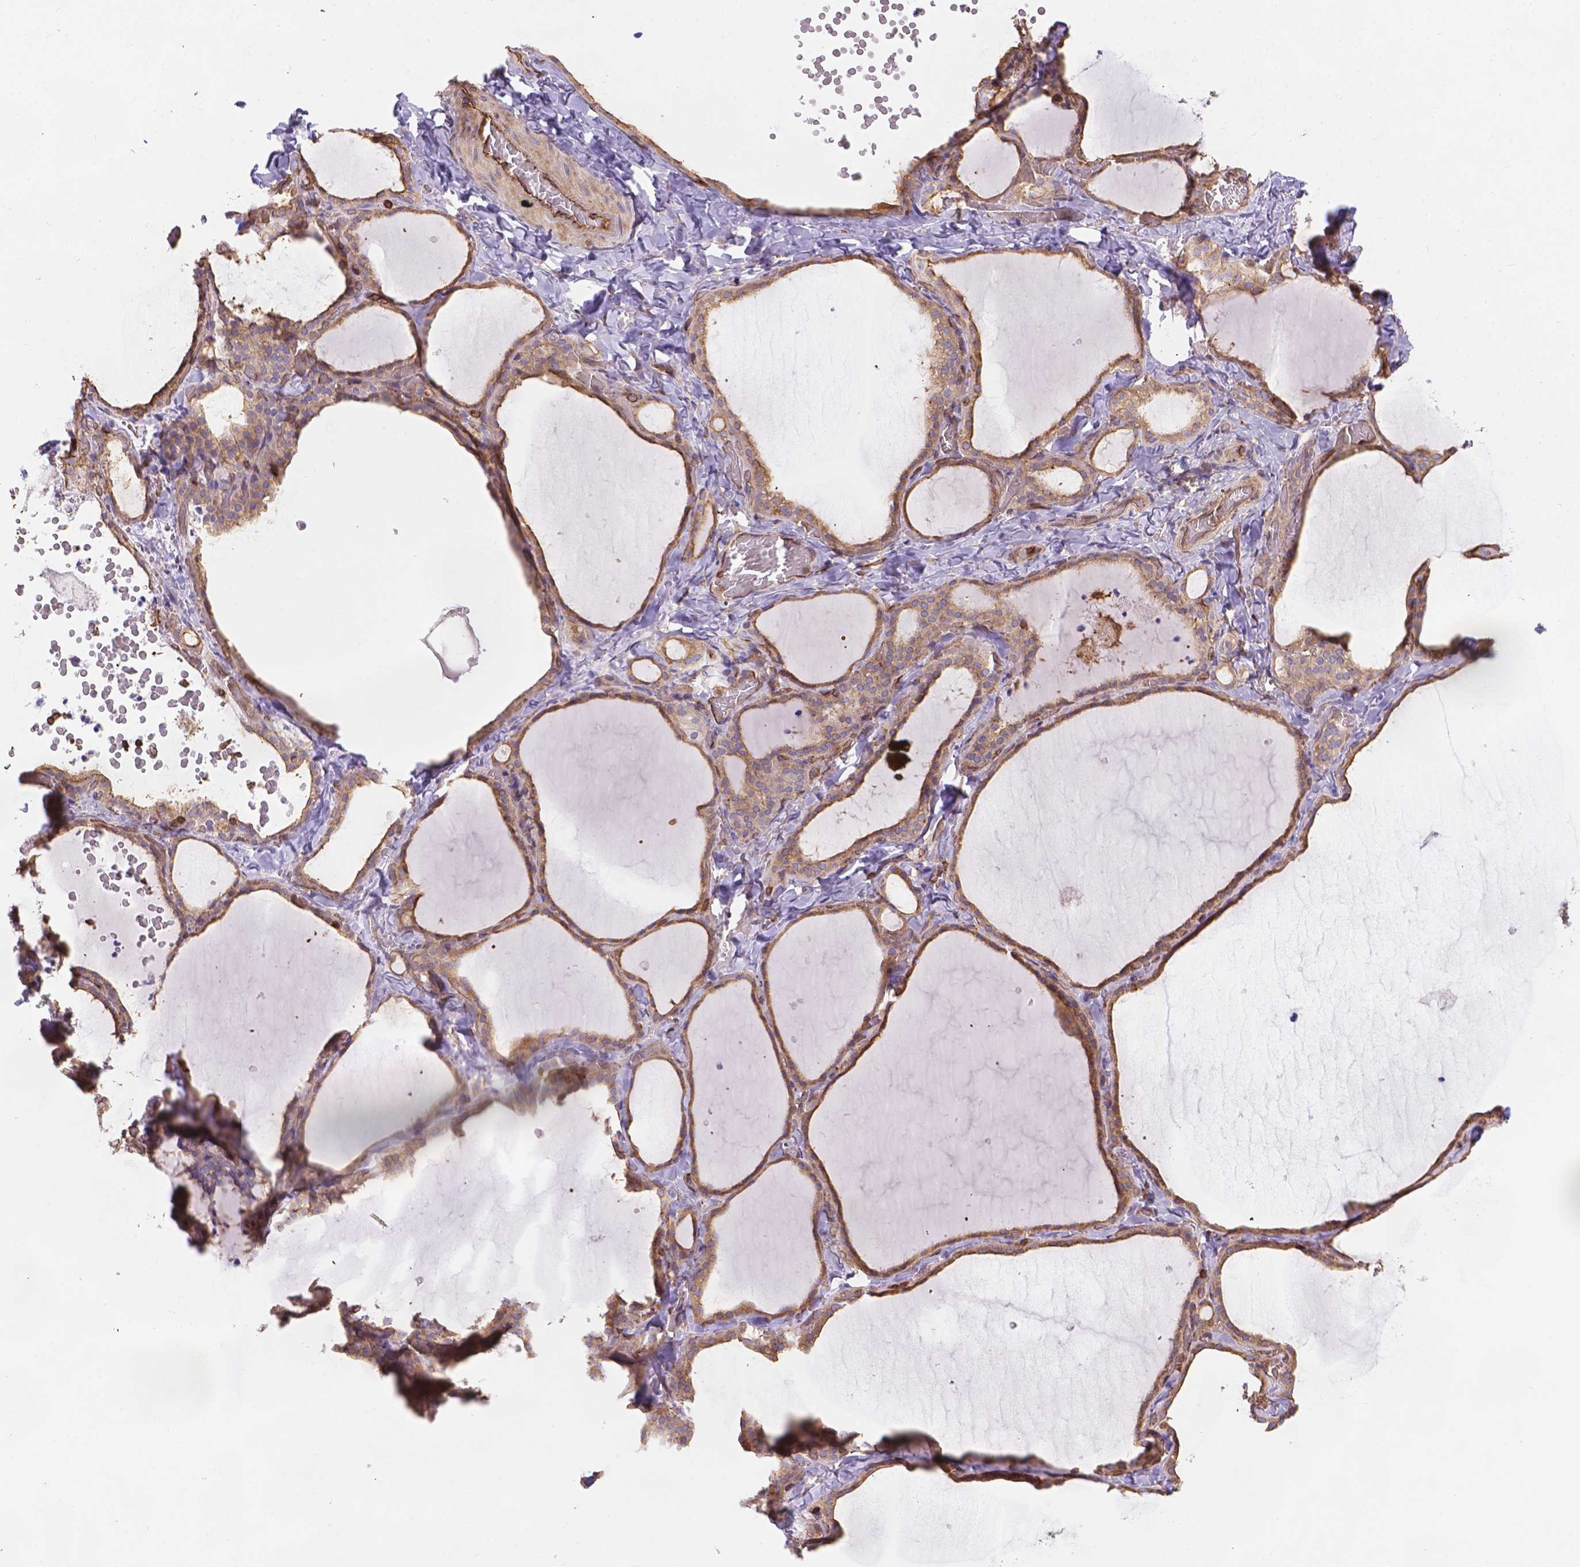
{"staining": {"intensity": "moderate", "quantity": ">75%", "location": "cytoplasmic/membranous"}, "tissue": "thyroid gland", "cell_type": "Glandular cells", "image_type": "normal", "snomed": [{"axis": "morphology", "description": "Normal tissue, NOS"}, {"axis": "topography", "description": "Thyroid gland"}], "caption": "Protein staining by IHC exhibits moderate cytoplasmic/membranous positivity in approximately >75% of glandular cells in unremarkable thyroid gland.", "gene": "DMWD", "patient": {"sex": "female", "age": 22}}